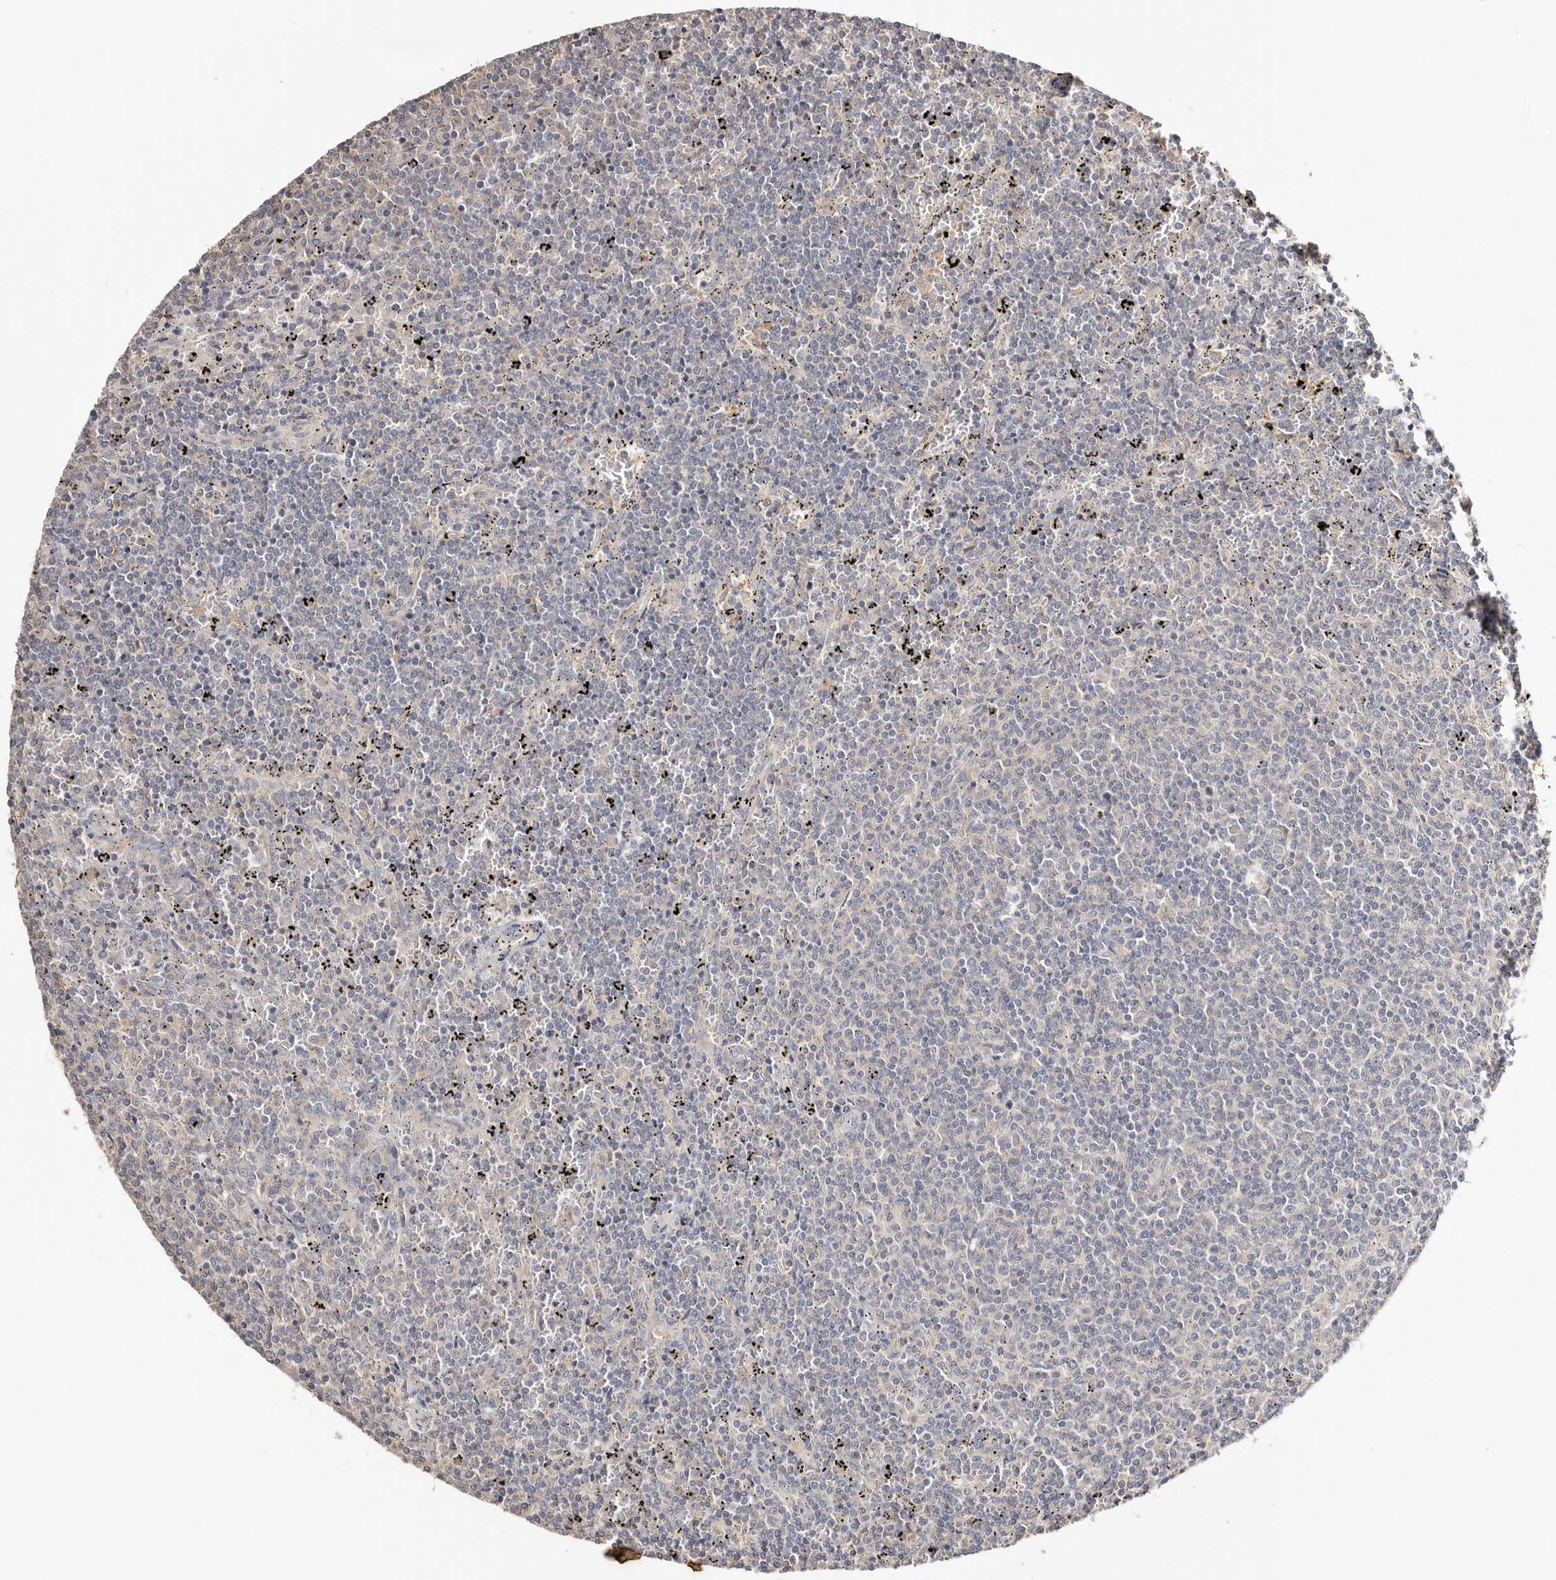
{"staining": {"intensity": "negative", "quantity": "none", "location": "none"}, "tissue": "lymphoma", "cell_type": "Tumor cells", "image_type": "cancer", "snomed": [{"axis": "morphology", "description": "Malignant lymphoma, non-Hodgkin's type, Low grade"}, {"axis": "topography", "description": "Spleen"}], "caption": "This is an immunohistochemistry (IHC) photomicrograph of human lymphoma. There is no expression in tumor cells.", "gene": "S100A14", "patient": {"sex": "female", "age": 50}}